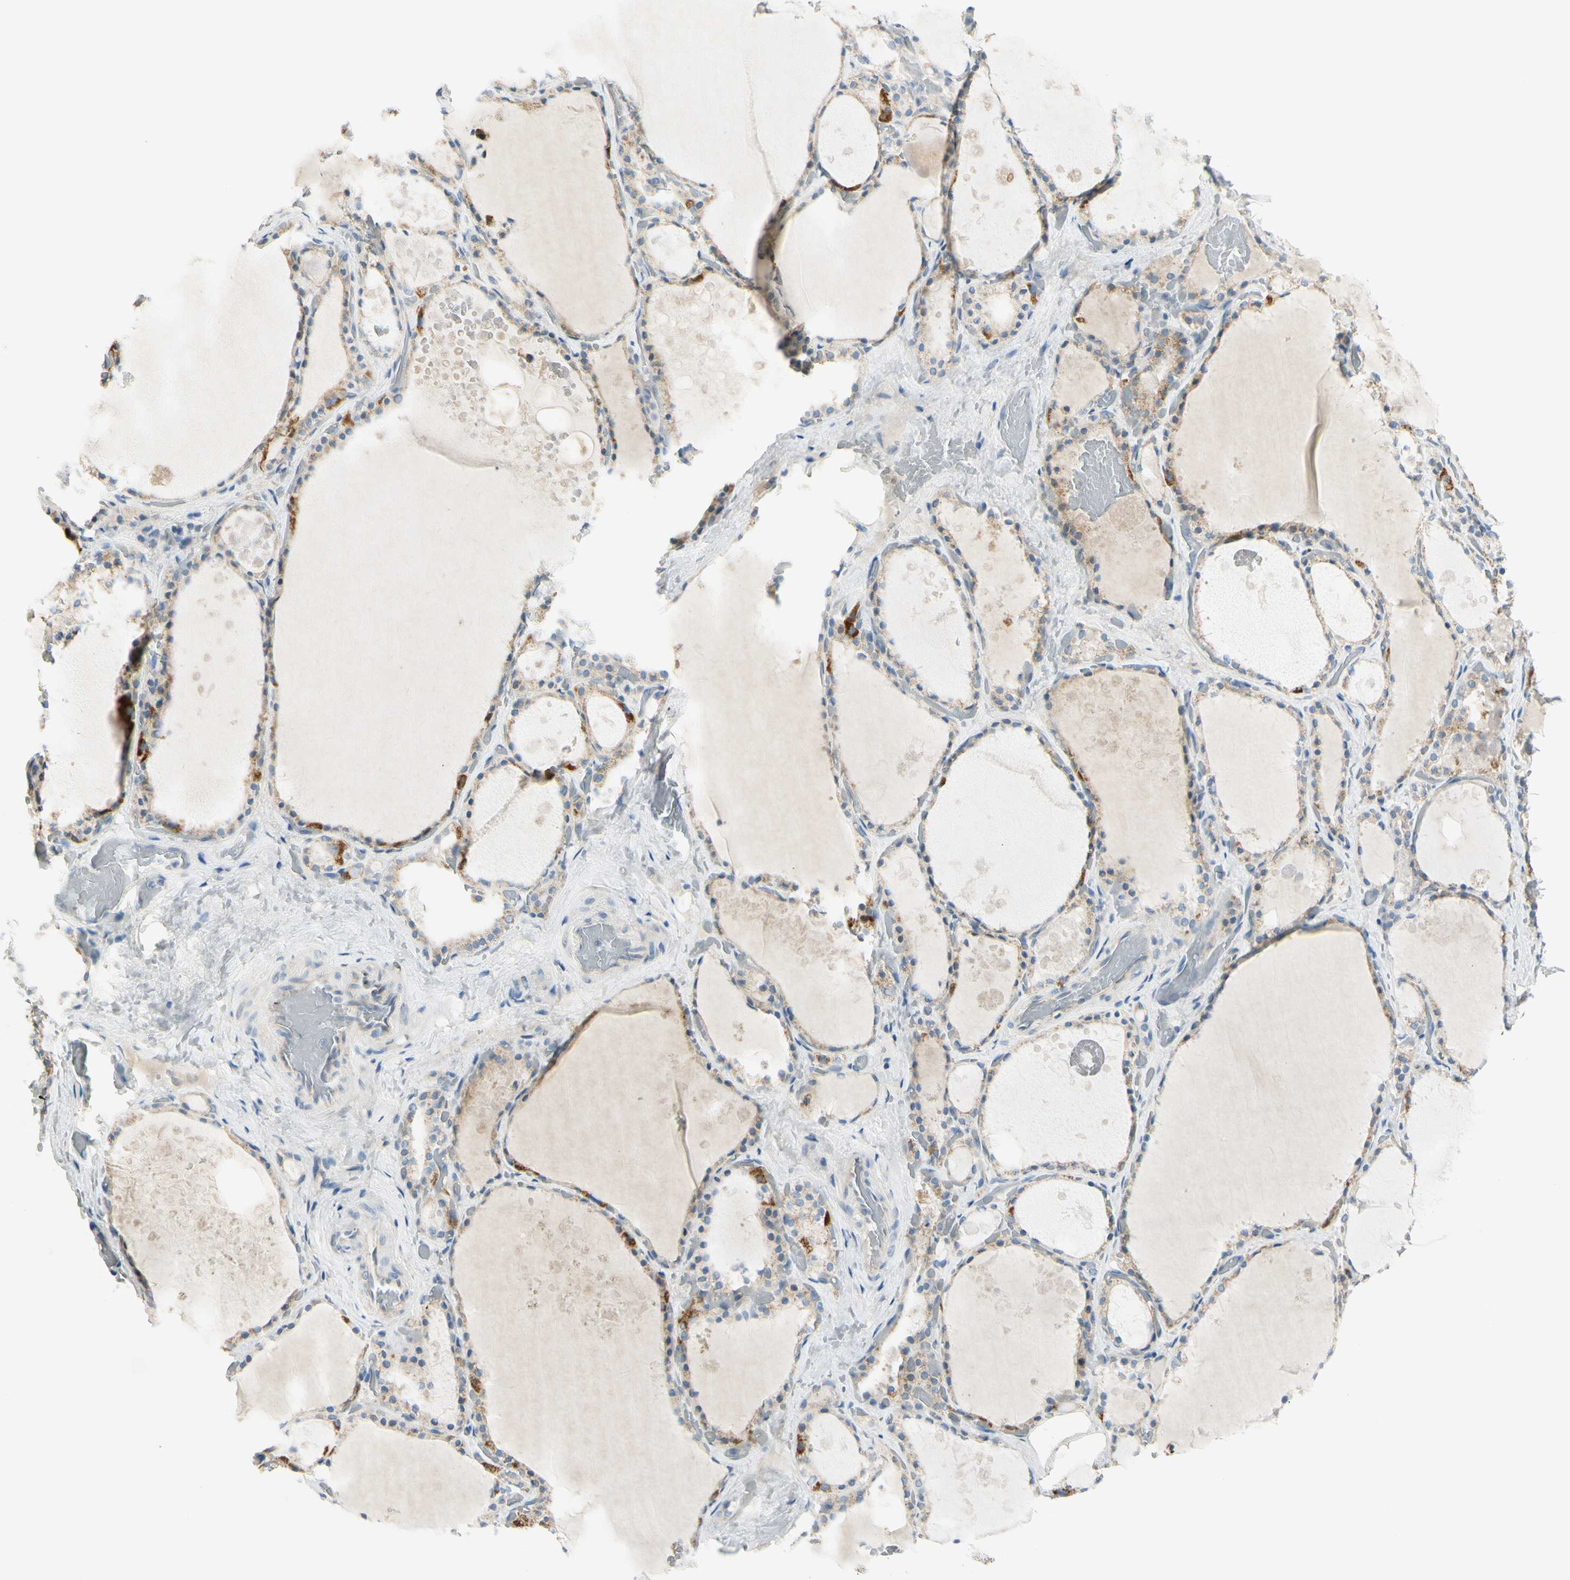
{"staining": {"intensity": "moderate", "quantity": "<25%", "location": "cytoplasmic/membranous"}, "tissue": "thyroid gland", "cell_type": "Glandular cells", "image_type": "normal", "snomed": [{"axis": "morphology", "description": "Normal tissue, NOS"}, {"axis": "topography", "description": "Thyroid gland"}], "caption": "Unremarkable thyroid gland was stained to show a protein in brown. There is low levels of moderate cytoplasmic/membranous staining in approximately <25% of glandular cells. The staining was performed using DAB to visualize the protein expression in brown, while the nuclei were stained in blue with hematoxylin (Magnification: 20x).", "gene": "GALNT5", "patient": {"sex": "male", "age": 61}}